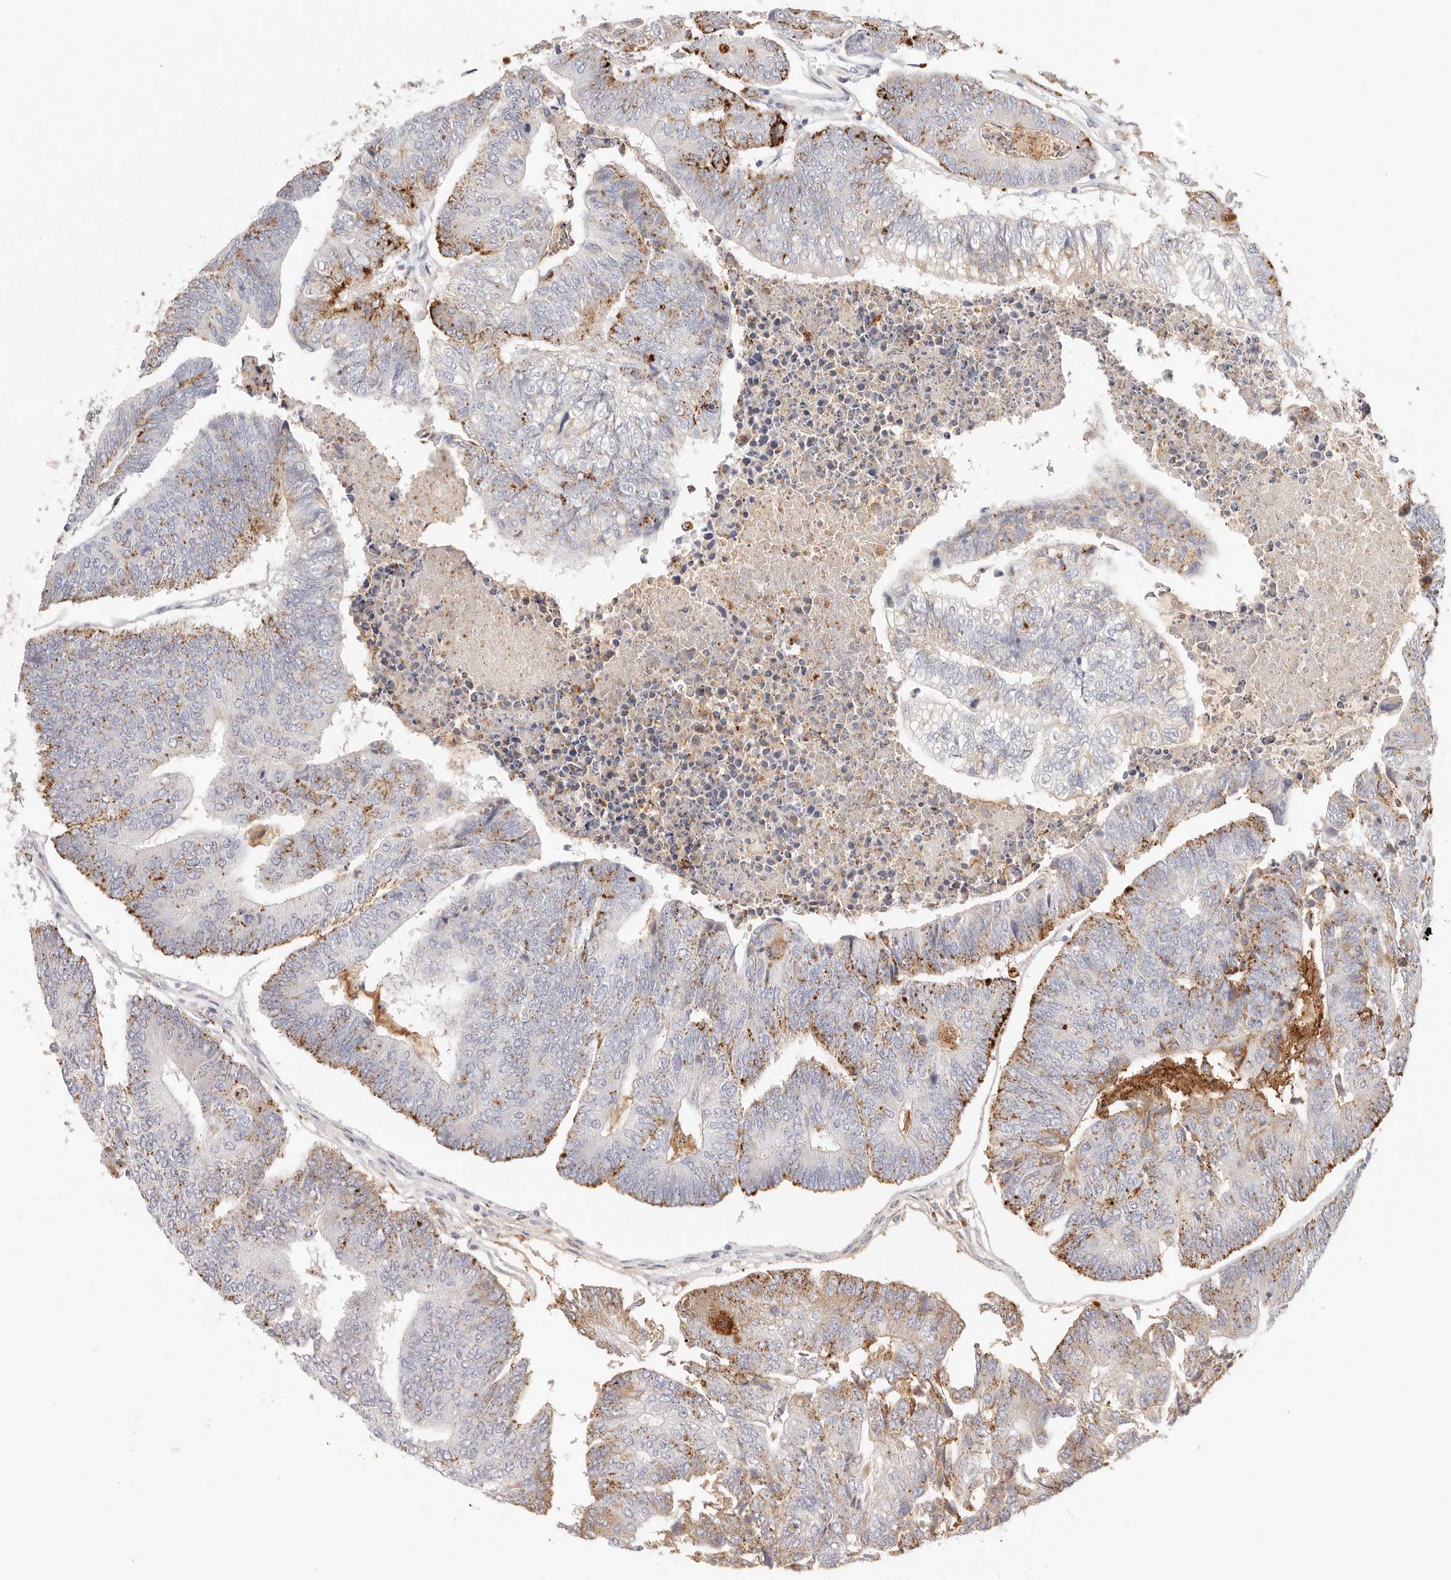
{"staining": {"intensity": "moderate", "quantity": "25%-75%", "location": "cytoplasmic/membranous"}, "tissue": "colorectal cancer", "cell_type": "Tumor cells", "image_type": "cancer", "snomed": [{"axis": "morphology", "description": "Adenocarcinoma, NOS"}, {"axis": "topography", "description": "Colon"}], "caption": "This photomicrograph reveals immunohistochemistry staining of human colorectal cancer (adenocarcinoma), with medium moderate cytoplasmic/membranous positivity in approximately 25%-75% of tumor cells.", "gene": "STKLD1", "patient": {"sex": "female", "age": 67}}